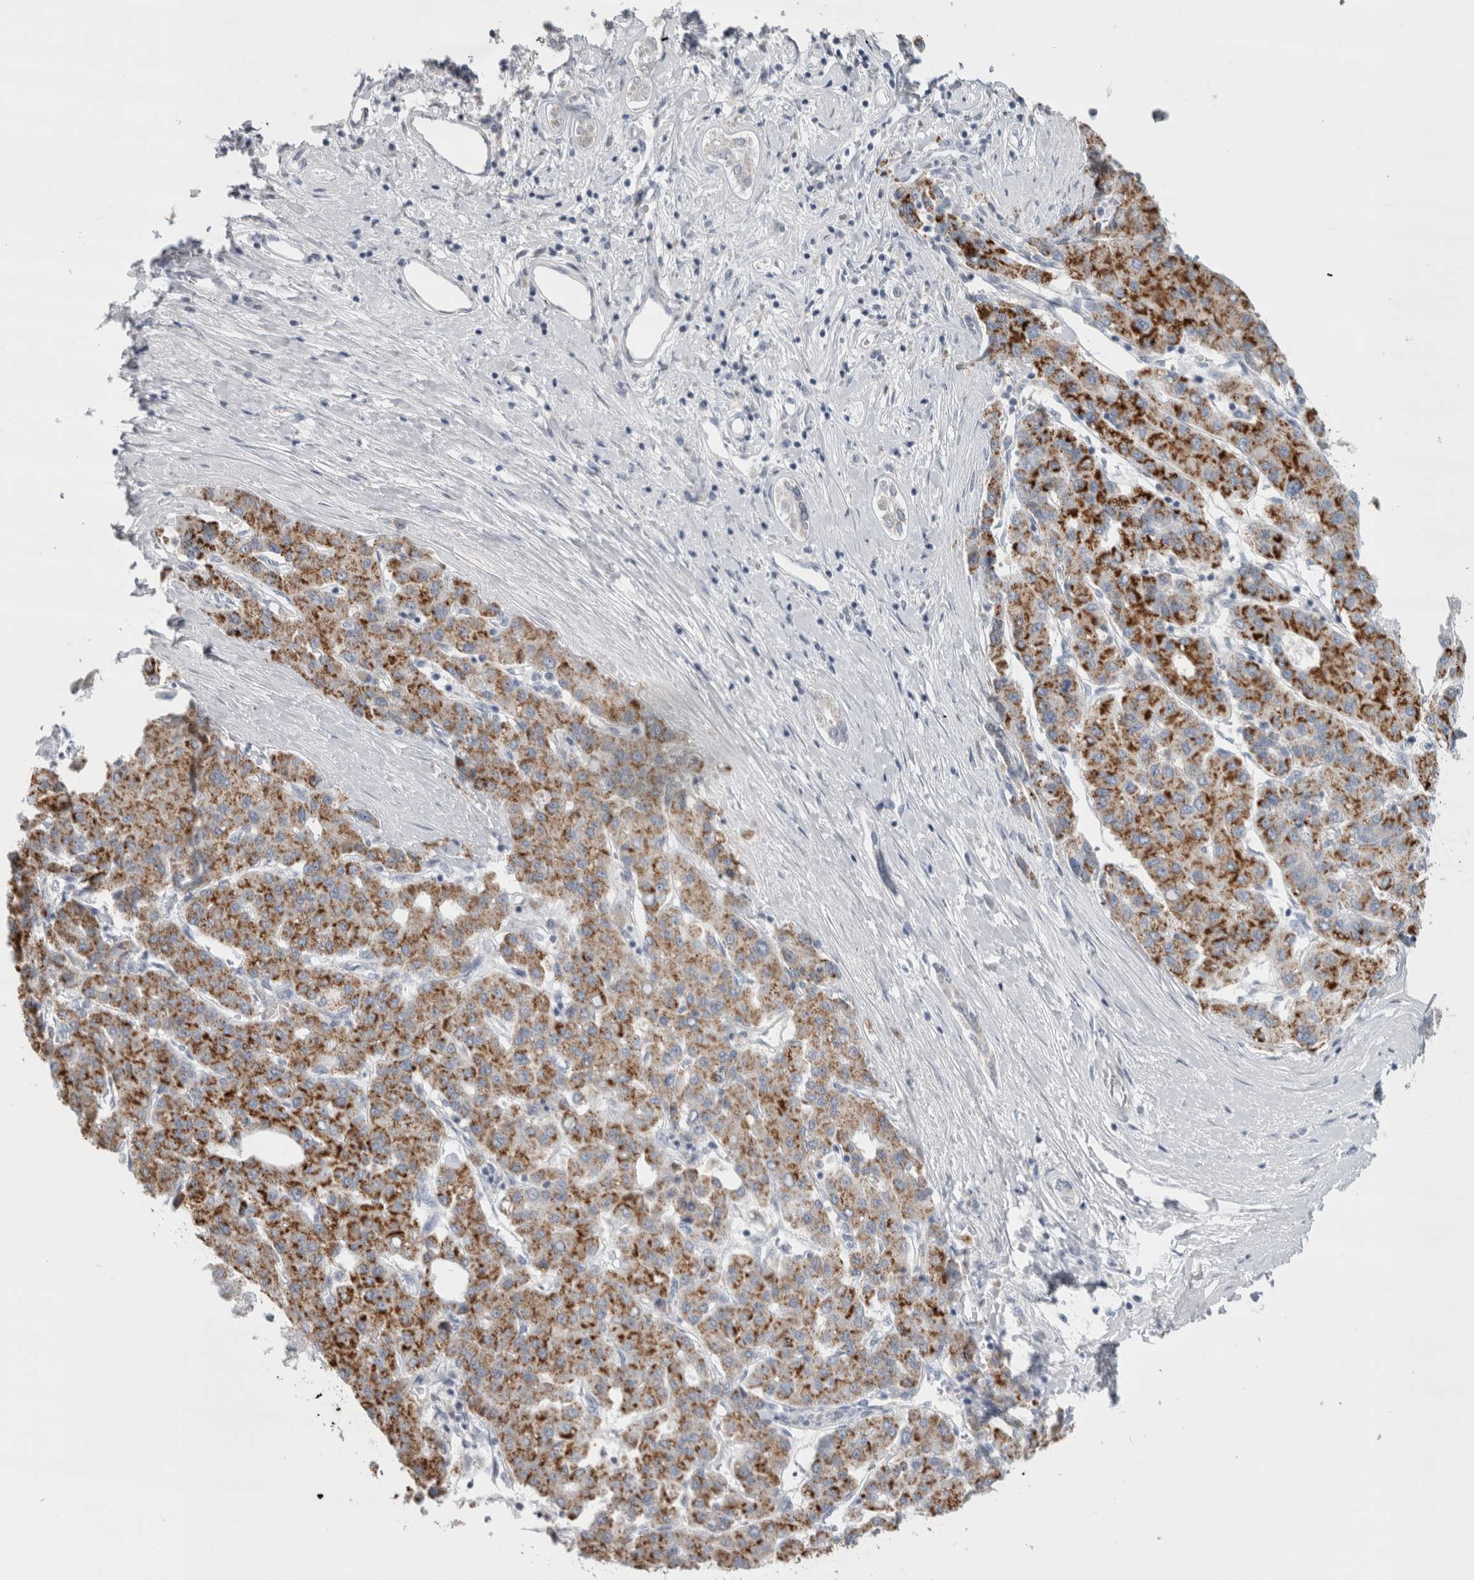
{"staining": {"intensity": "moderate", "quantity": ">75%", "location": "cytoplasmic/membranous"}, "tissue": "liver cancer", "cell_type": "Tumor cells", "image_type": "cancer", "snomed": [{"axis": "morphology", "description": "Carcinoma, Hepatocellular, NOS"}, {"axis": "topography", "description": "Liver"}], "caption": "Approximately >75% of tumor cells in human hepatocellular carcinoma (liver) show moderate cytoplasmic/membranous protein staining as visualized by brown immunohistochemical staining.", "gene": "PLIN1", "patient": {"sex": "male", "age": 65}}